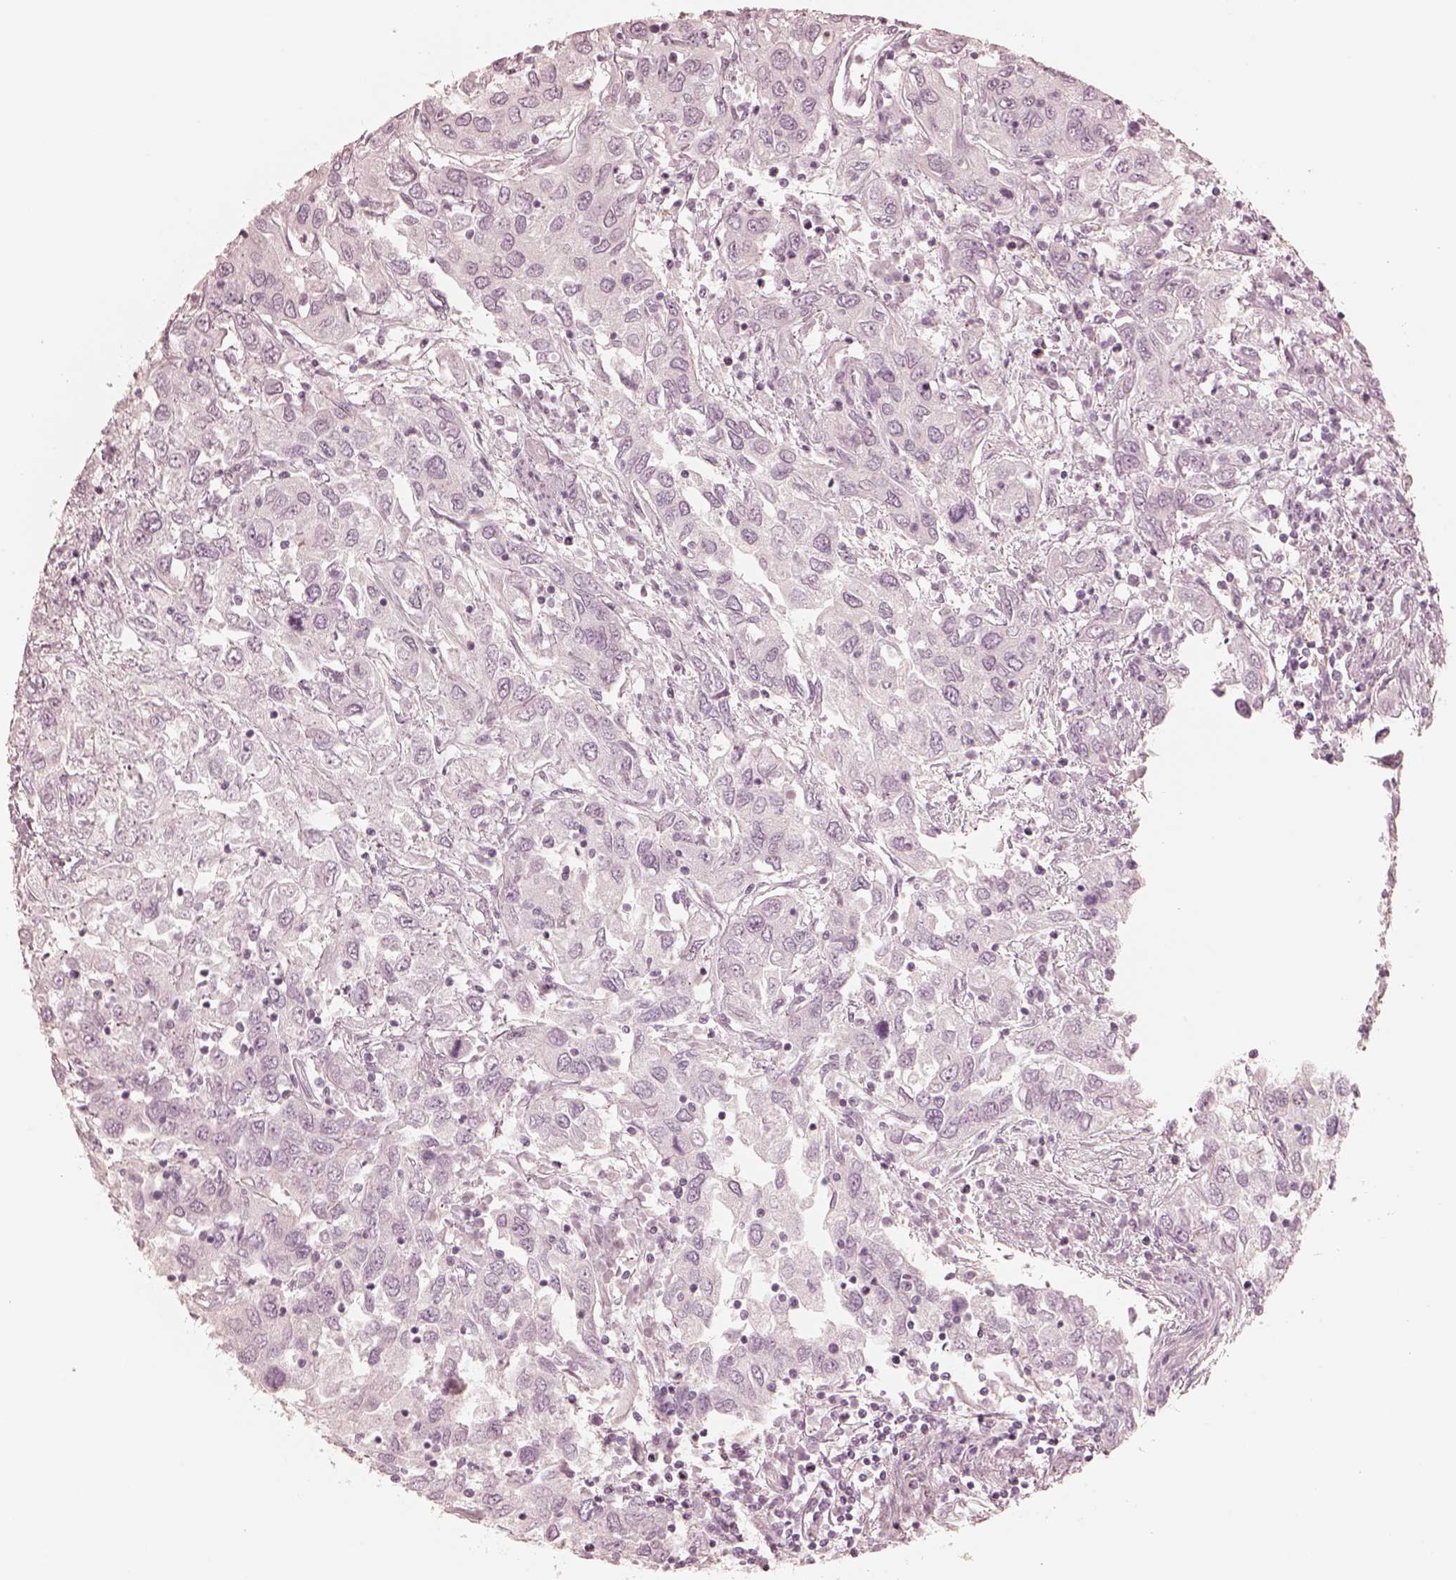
{"staining": {"intensity": "negative", "quantity": "none", "location": "none"}, "tissue": "urothelial cancer", "cell_type": "Tumor cells", "image_type": "cancer", "snomed": [{"axis": "morphology", "description": "Urothelial carcinoma, High grade"}, {"axis": "topography", "description": "Urinary bladder"}], "caption": "A micrograph of urothelial carcinoma (high-grade) stained for a protein exhibits no brown staining in tumor cells.", "gene": "CALR3", "patient": {"sex": "male", "age": 76}}